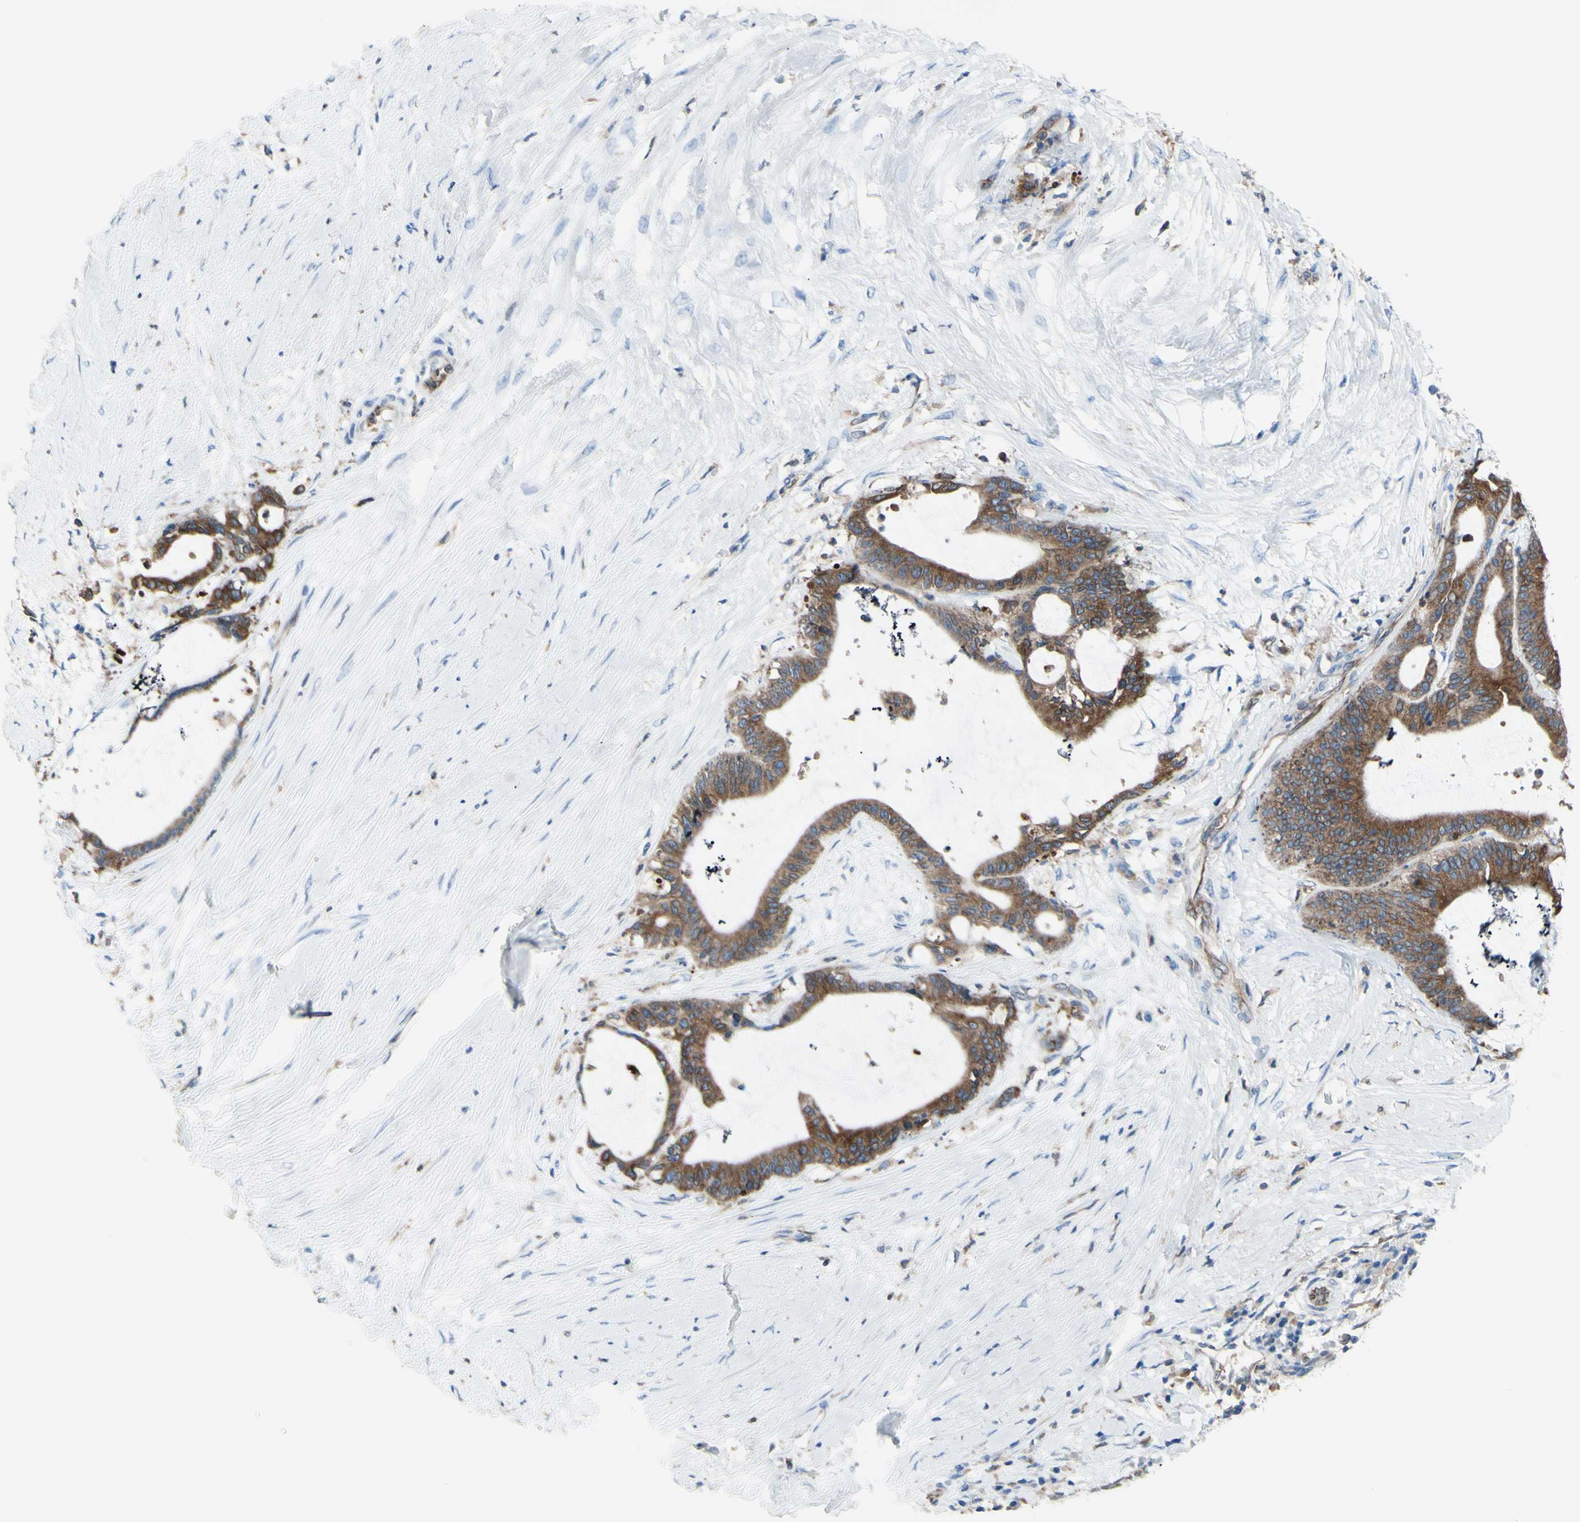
{"staining": {"intensity": "moderate", "quantity": ">75%", "location": "cytoplasmic/membranous"}, "tissue": "liver cancer", "cell_type": "Tumor cells", "image_type": "cancer", "snomed": [{"axis": "morphology", "description": "Cholangiocarcinoma"}, {"axis": "topography", "description": "Liver"}], "caption": "High-power microscopy captured an immunohistochemistry micrograph of liver cholangiocarcinoma, revealing moderate cytoplasmic/membranous staining in approximately >75% of tumor cells. The staining is performed using DAB (3,3'-diaminobenzidine) brown chromogen to label protein expression. The nuclei are counter-stained blue using hematoxylin.", "gene": "MGST2", "patient": {"sex": "female", "age": 73}}